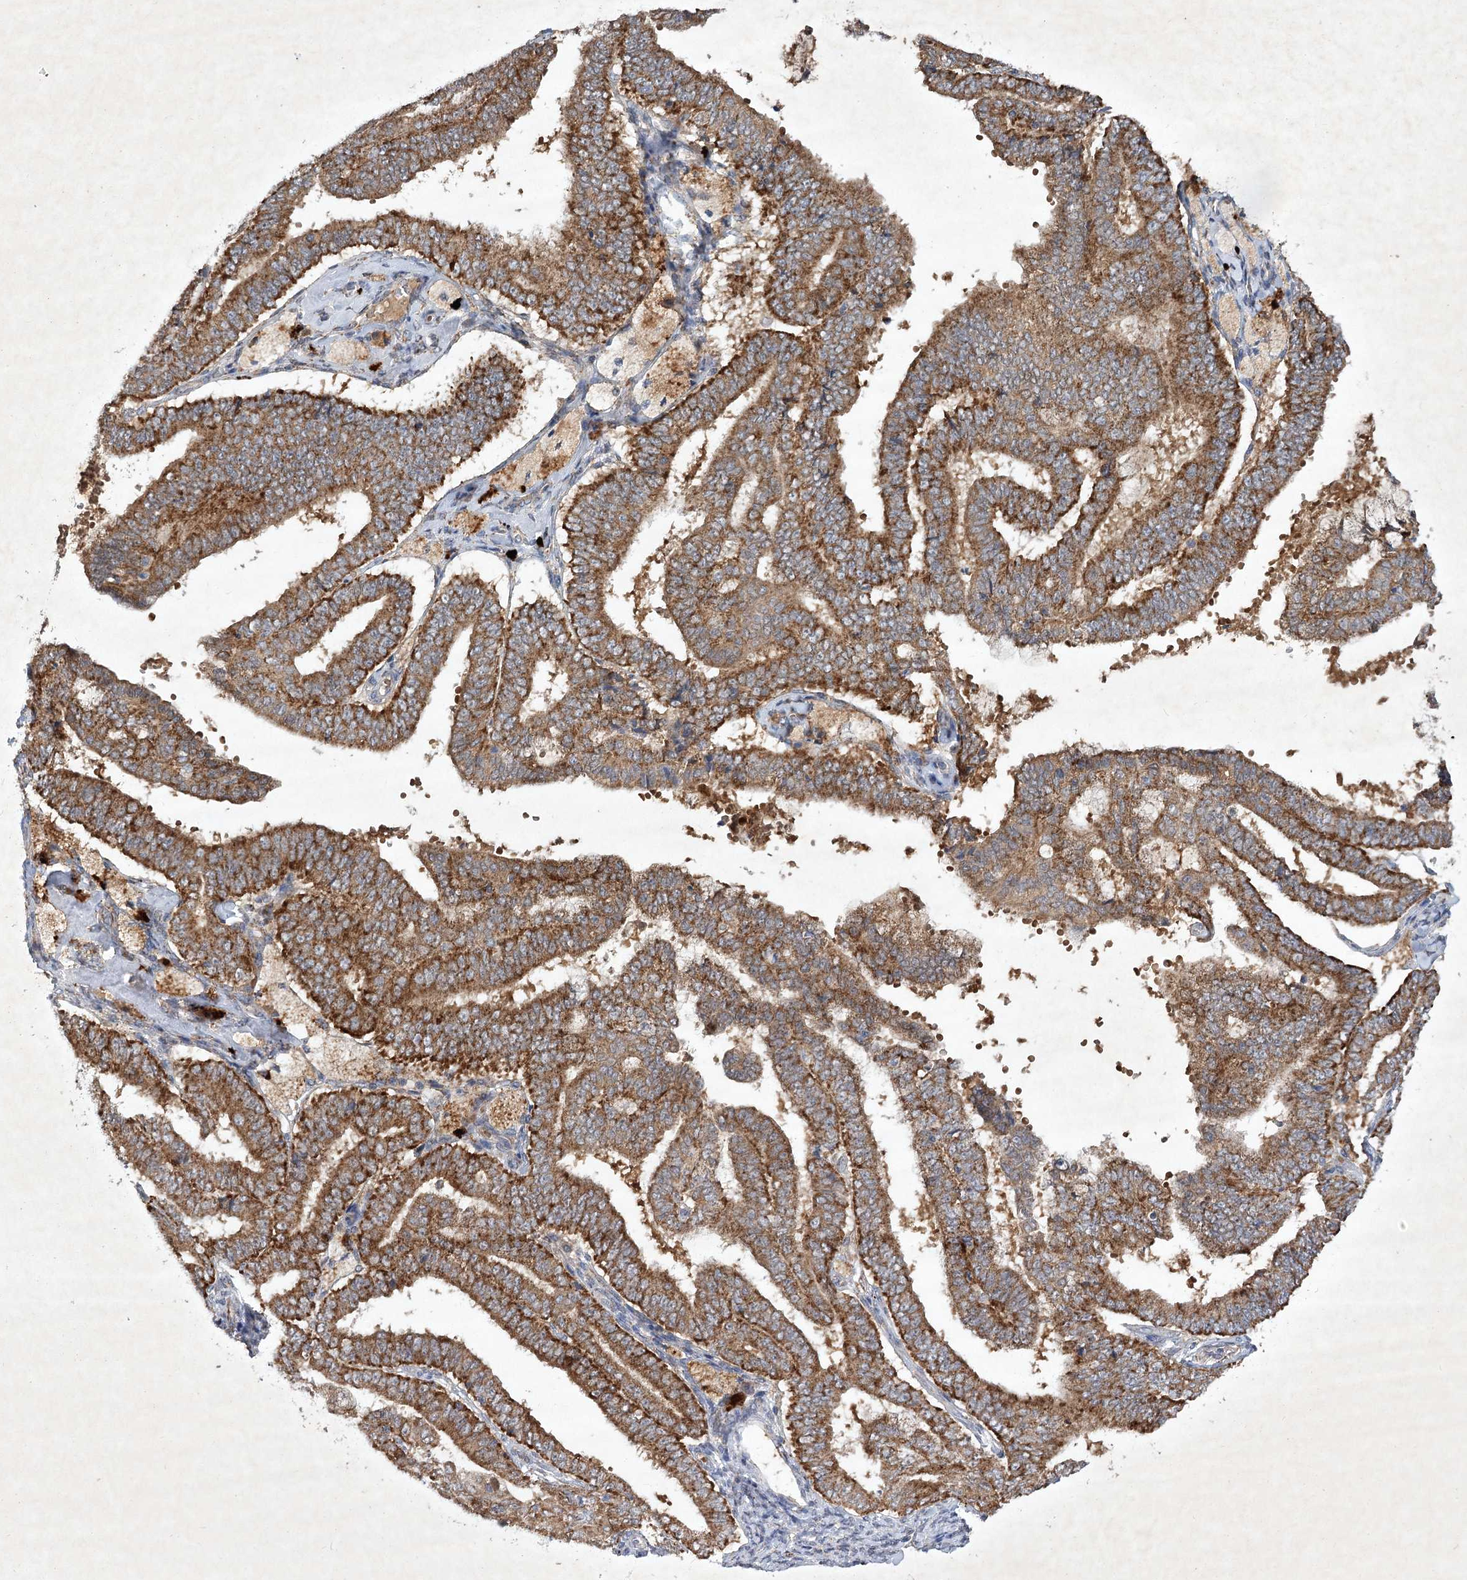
{"staining": {"intensity": "moderate", "quantity": ">75%", "location": "cytoplasmic/membranous"}, "tissue": "endometrial cancer", "cell_type": "Tumor cells", "image_type": "cancer", "snomed": [{"axis": "morphology", "description": "Adenocarcinoma, NOS"}, {"axis": "topography", "description": "Endometrium"}], "caption": "A brown stain labels moderate cytoplasmic/membranous expression of a protein in human adenocarcinoma (endometrial) tumor cells.", "gene": "PYROXD2", "patient": {"sex": "female", "age": 63}}